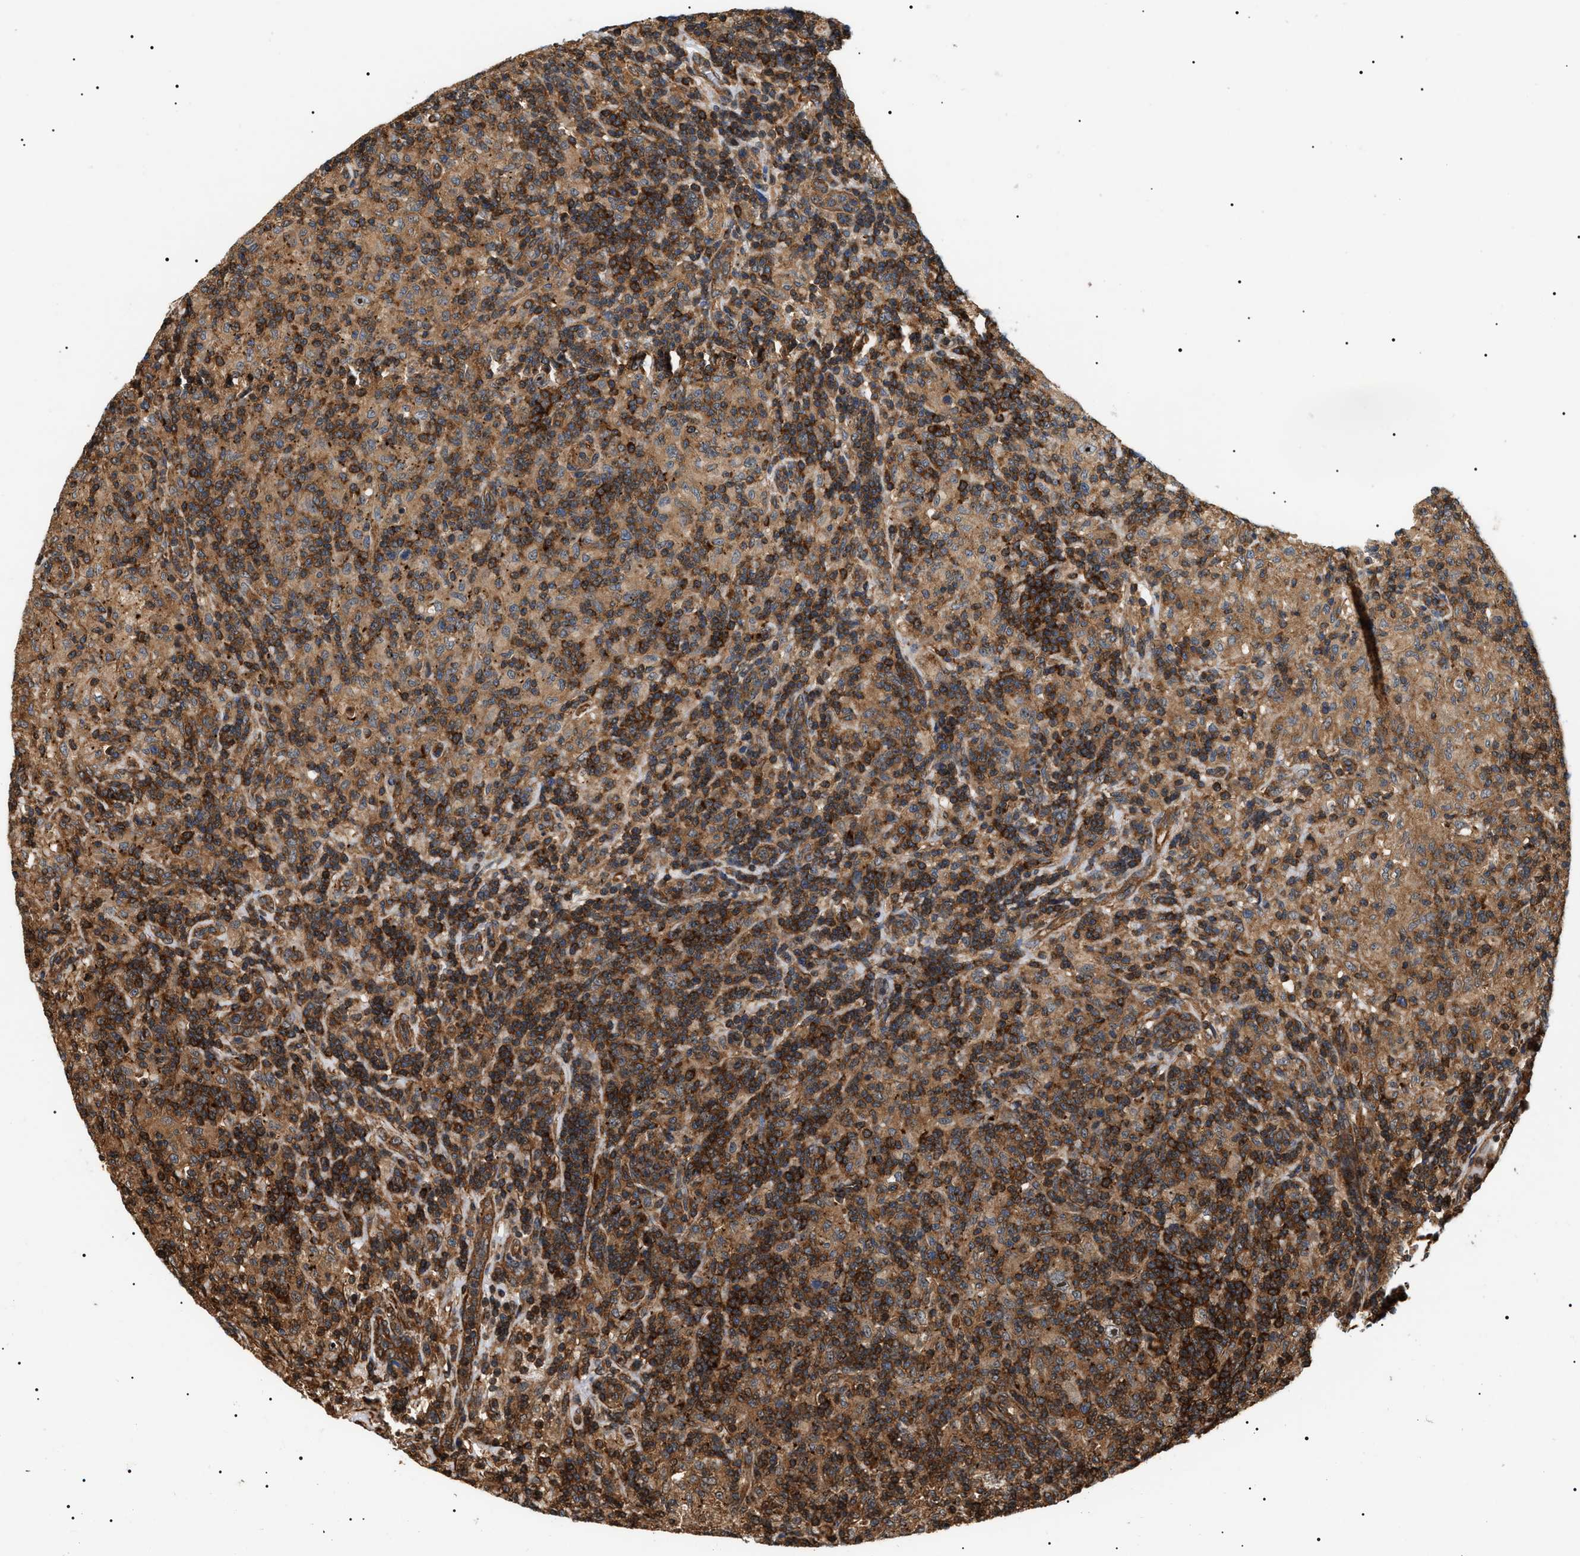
{"staining": {"intensity": "moderate", "quantity": ">75%", "location": "cytoplasmic/membranous"}, "tissue": "lymphoma", "cell_type": "Tumor cells", "image_type": "cancer", "snomed": [{"axis": "morphology", "description": "Hodgkin's disease, NOS"}, {"axis": "topography", "description": "Lymph node"}], "caption": "Tumor cells display medium levels of moderate cytoplasmic/membranous staining in about >75% of cells in human lymphoma.", "gene": "SH3GLB2", "patient": {"sex": "male", "age": 70}}